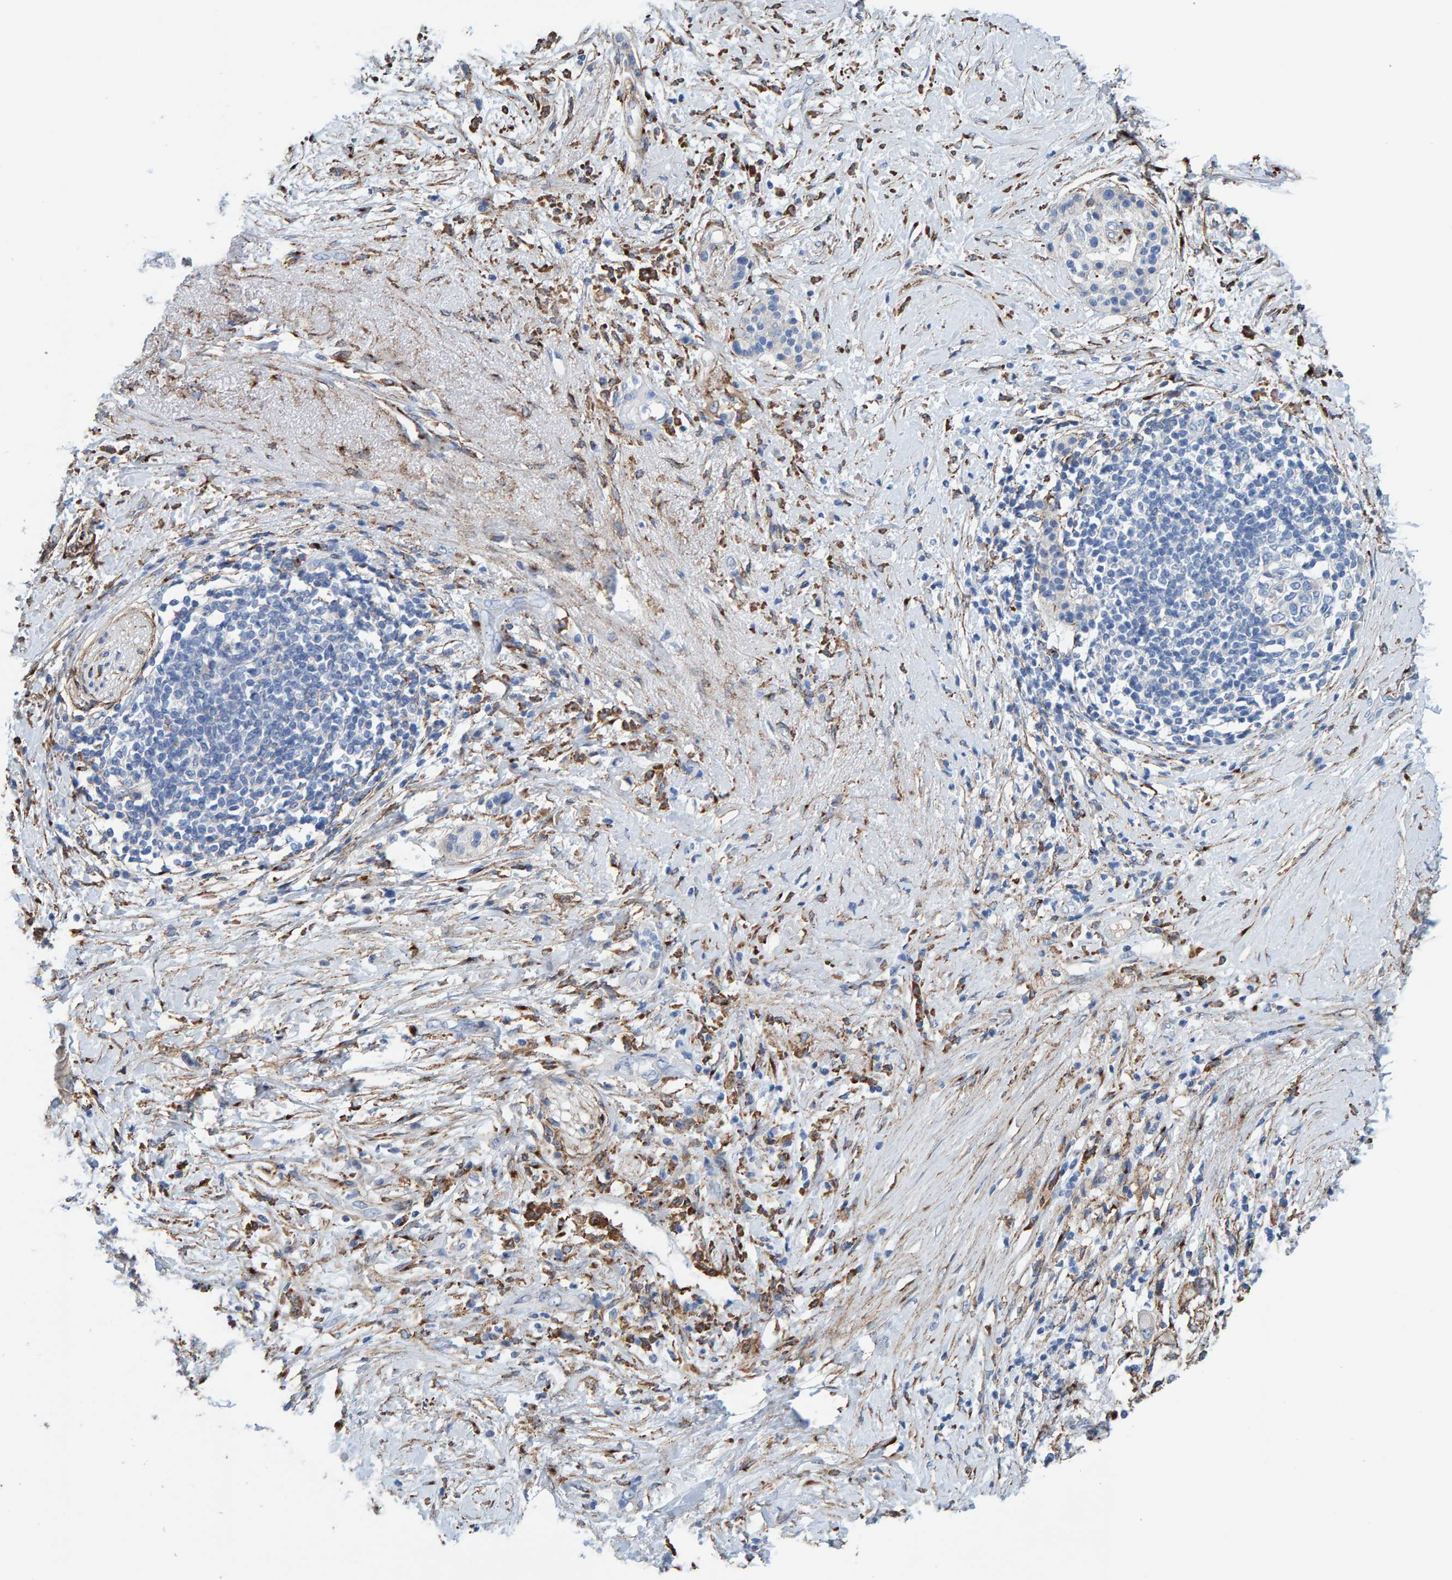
{"staining": {"intensity": "negative", "quantity": "none", "location": "none"}, "tissue": "pancreatic cancer", "cell_type": "Tumor cells", "image_type": "cancer", "snomed": [{"axis": "morphology", "description": "Normal tissue, NOS"}, {"axis": "morphology", "description": "Adenocarcinoma, NOS"}, {"axis": "topography", "description": "Pancreas"}, {"axis": "topography", "description": "Duodenum"}], "caption": "A histopathology image of human pancreatic adenocarcinoma is negative for staining in tumor cells.", "gene": "LRP1", "patient": {"sex": "female", "age": 60}}